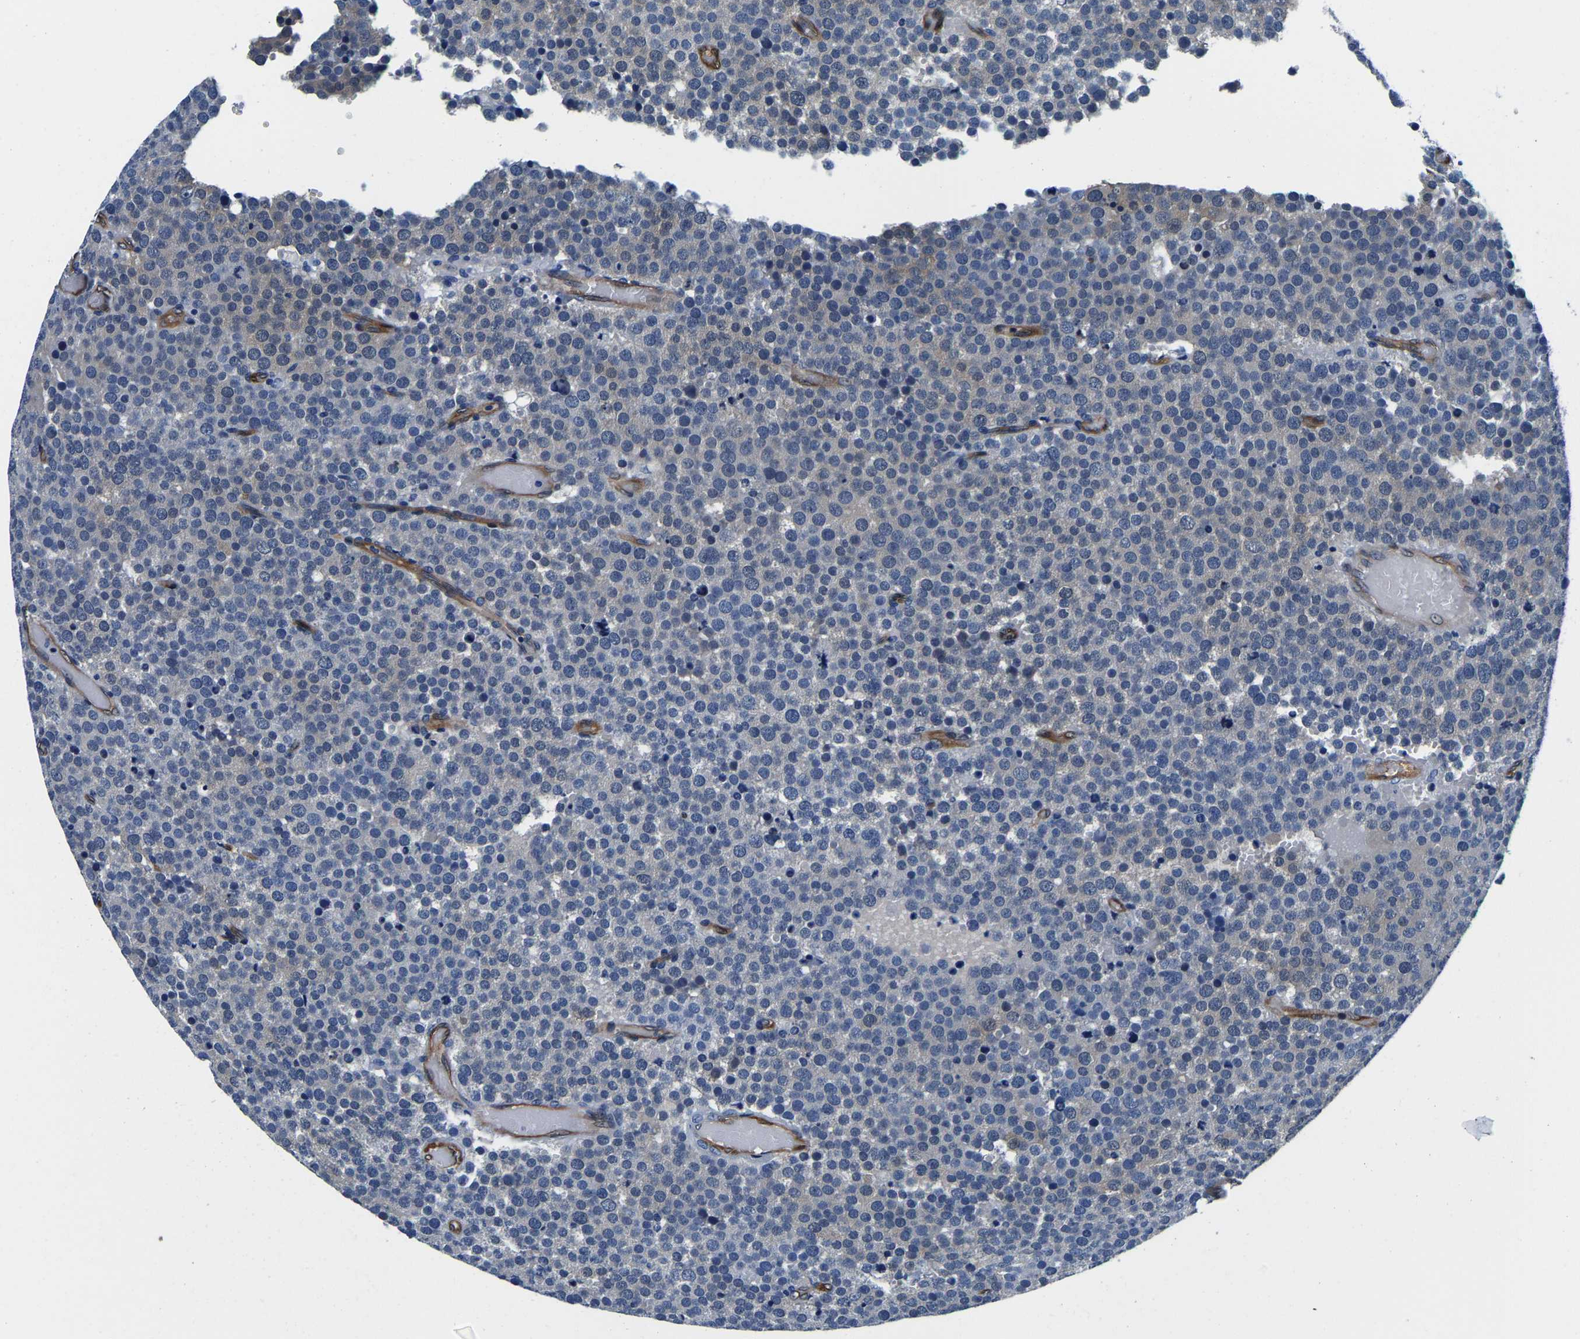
{"staining": {"intensity": "negative", "quantity": "none", "location": "none"}, "tissue": "testis cancer", "cell_type": "Tumor cells", "image_type": "cancer", "snomed": [{"axis": "morphology", "description": "Normal tissue, NOS"}, {"axis": "morphology", "description": "Seminoma, NOS"}, {"axis": "topography", "description": "Testis"}], "caption": "There is no significant expression in tumor cells of seminoma (testis).", "gene": "S100A13", "patient": {"sex": "male", "age": 71}}